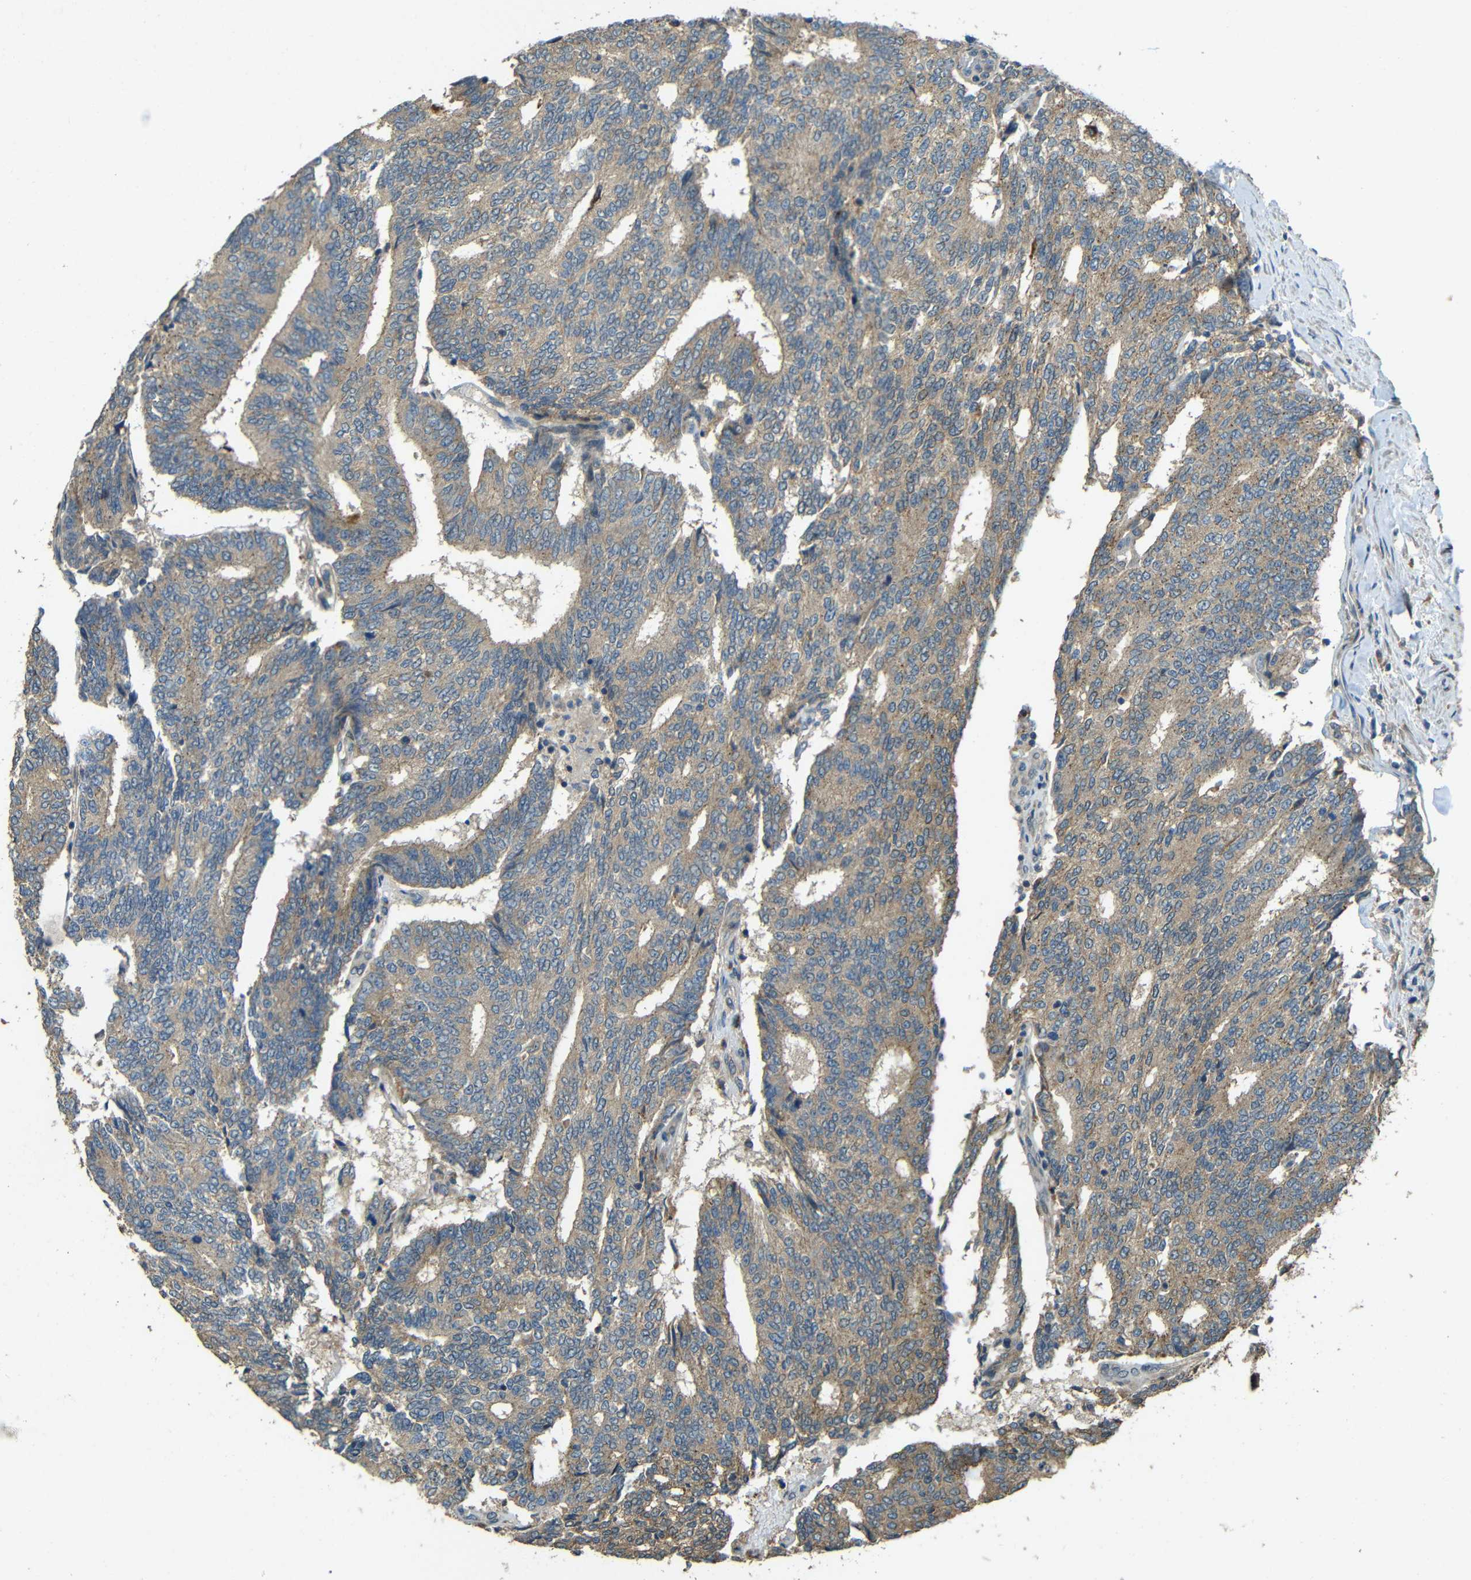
{"staining": {"intensity": "weak", "quantity": ">75%", "location": "cytoplasmic/membranous"}, "tissue": "prostate cancer", "cell_type": "Tumor cells", "image_type": "cancer", "snomed": [{"axis": "morphology", "description": "Normal tissue, NOS"}, {"axis": "morphology", "description": "Adenocarcinoma, High grade"}, {"axis": "topography", "description": "Prostate"}, {"axis": "topography", "description": "Seminal veicle"}], "caption": "A low amount of weak cytoplasmic/membranous expression is identified in about >75% of tumor cells in prostate adenocarcinoma (high-grade) tissue. Nuclei are stained in blue.", "gene": "ACACA", "patient": {"sex": "male", "age": 55}}